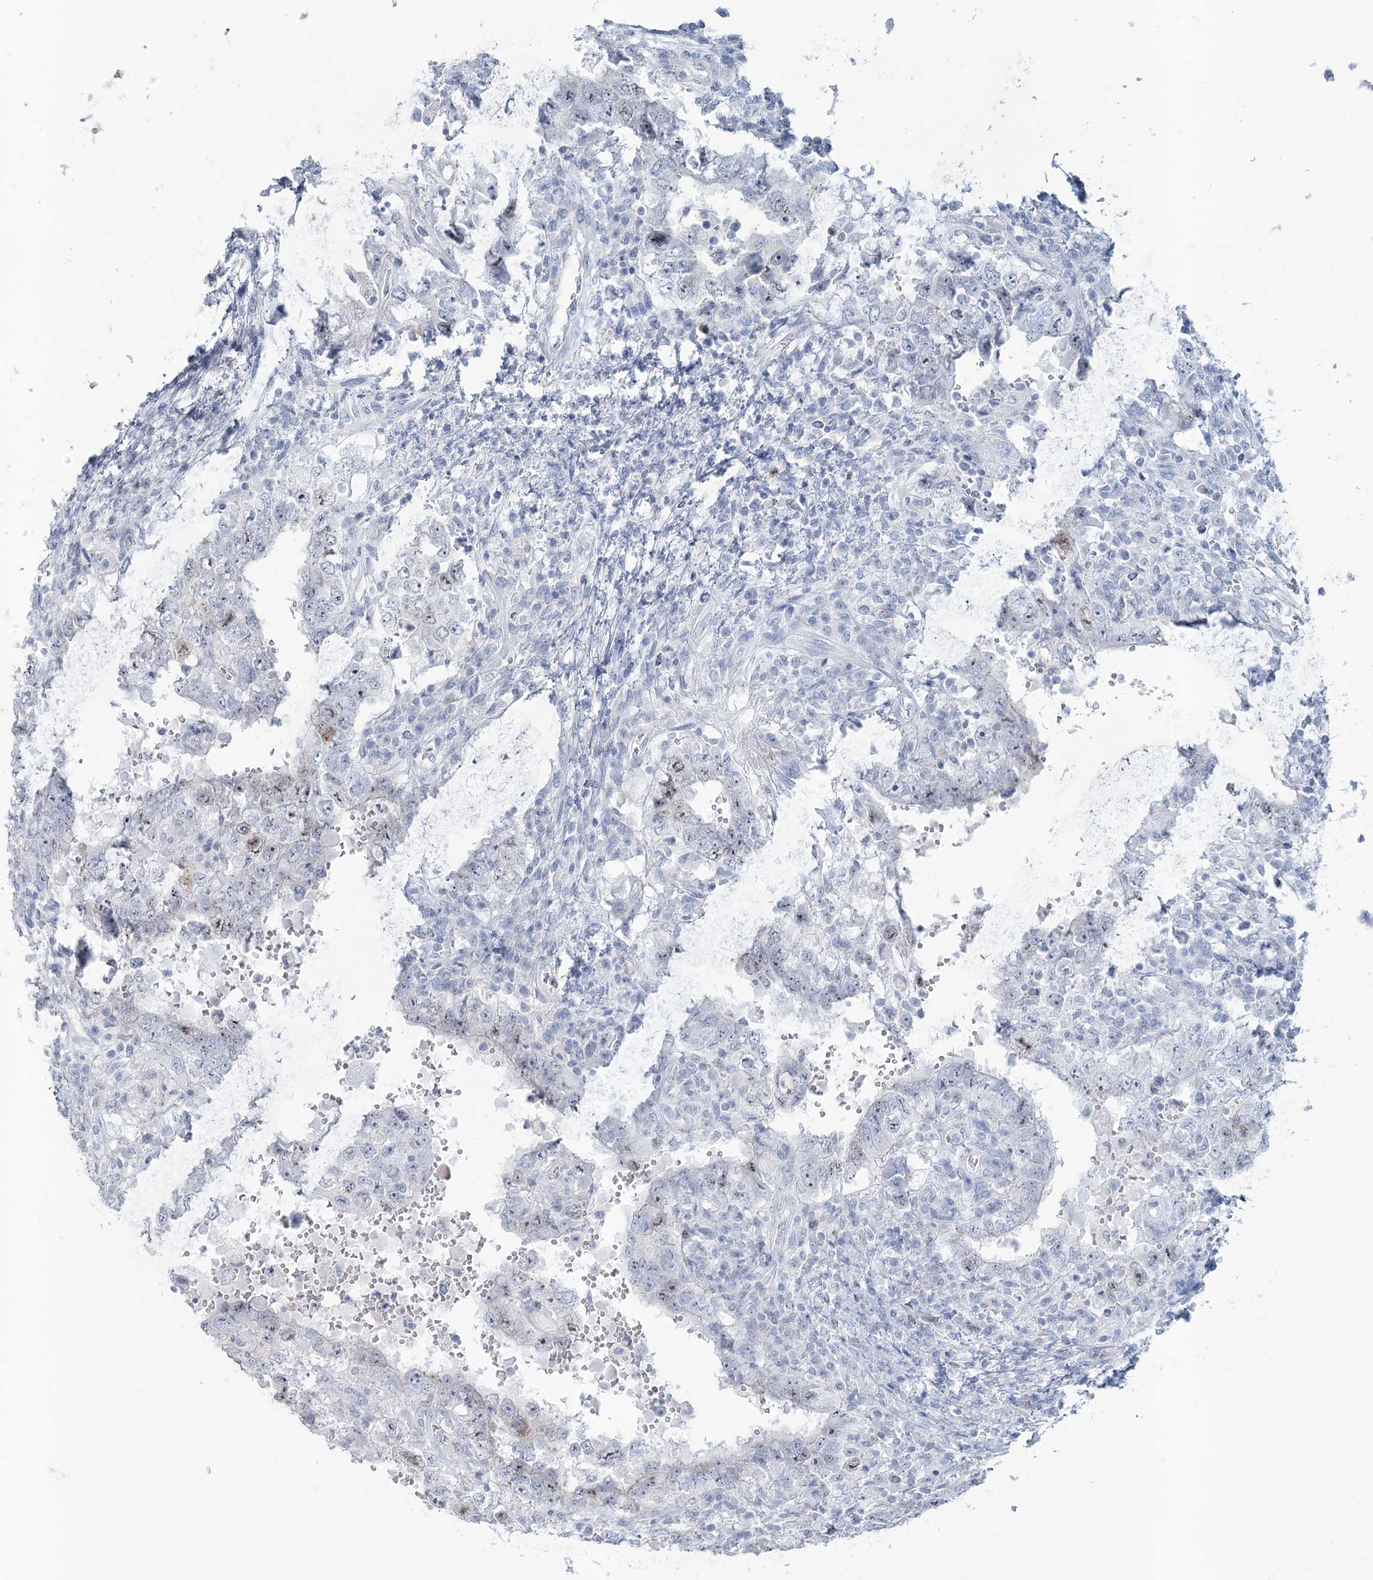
{"staining": {"intensity": "negative", "quantity": "none", "location": "none"}, "tissue": "testis cancer", "cell_type": "Tumor cells", "image_type": "cancer", "snomed": [{"axis": "morphology", "description": "Carcinoma, Embryonal, NOS"}, {"axis": "topography", "description": "Testis"}], "caption": "The IHC photomicrograph has no significant expression in tumor cells of testis cancer tissue.", "gene": "ABITRAM", "patient": {"sex": "male", "age": 26}}